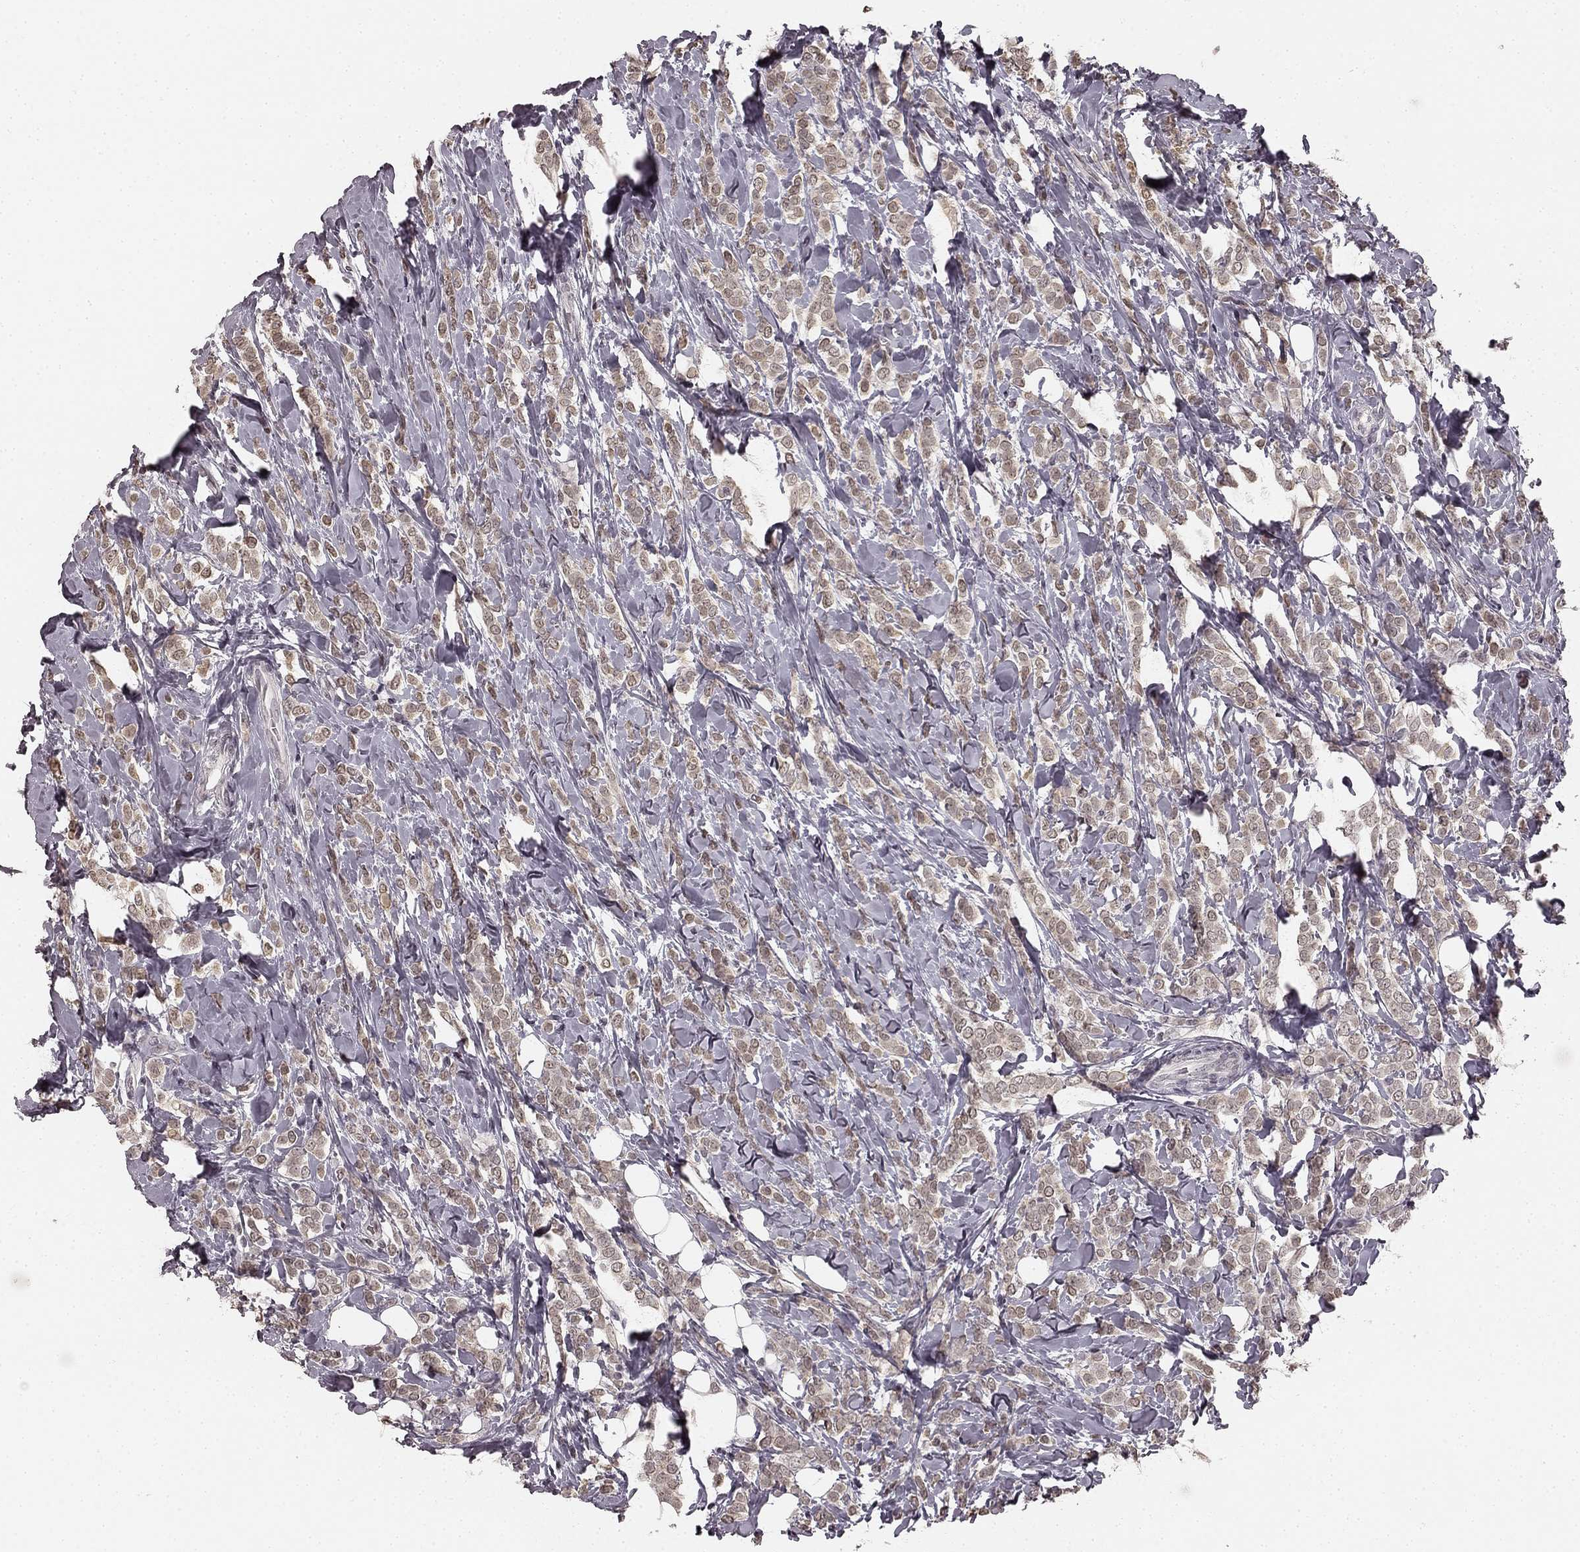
{"staining": {"intensity": "weak", "quantity": ">75%", "location": "cytoplasmic/membranous,nuclear"}, "tissue": "breast cancer", "cell_type": "Tumor cells", "image_type": "cancer", "snomed": [{"axis": "morphology", "description": "Lobular carcinoma"}, {"axis": "topography", "description": "Breast"}], "caption": "High-power microscopy captured an immunohistochemistry micrograph of breast lobular carcinoma, revealing weak cytoplasmic/membranous and nuclear positivity in approximately >75% of tumor cells. (Brightfield microscopy of DAB IHC at high magnification).", "gene": "HCN4", "patient": {"sex": "female", "age": 49}}